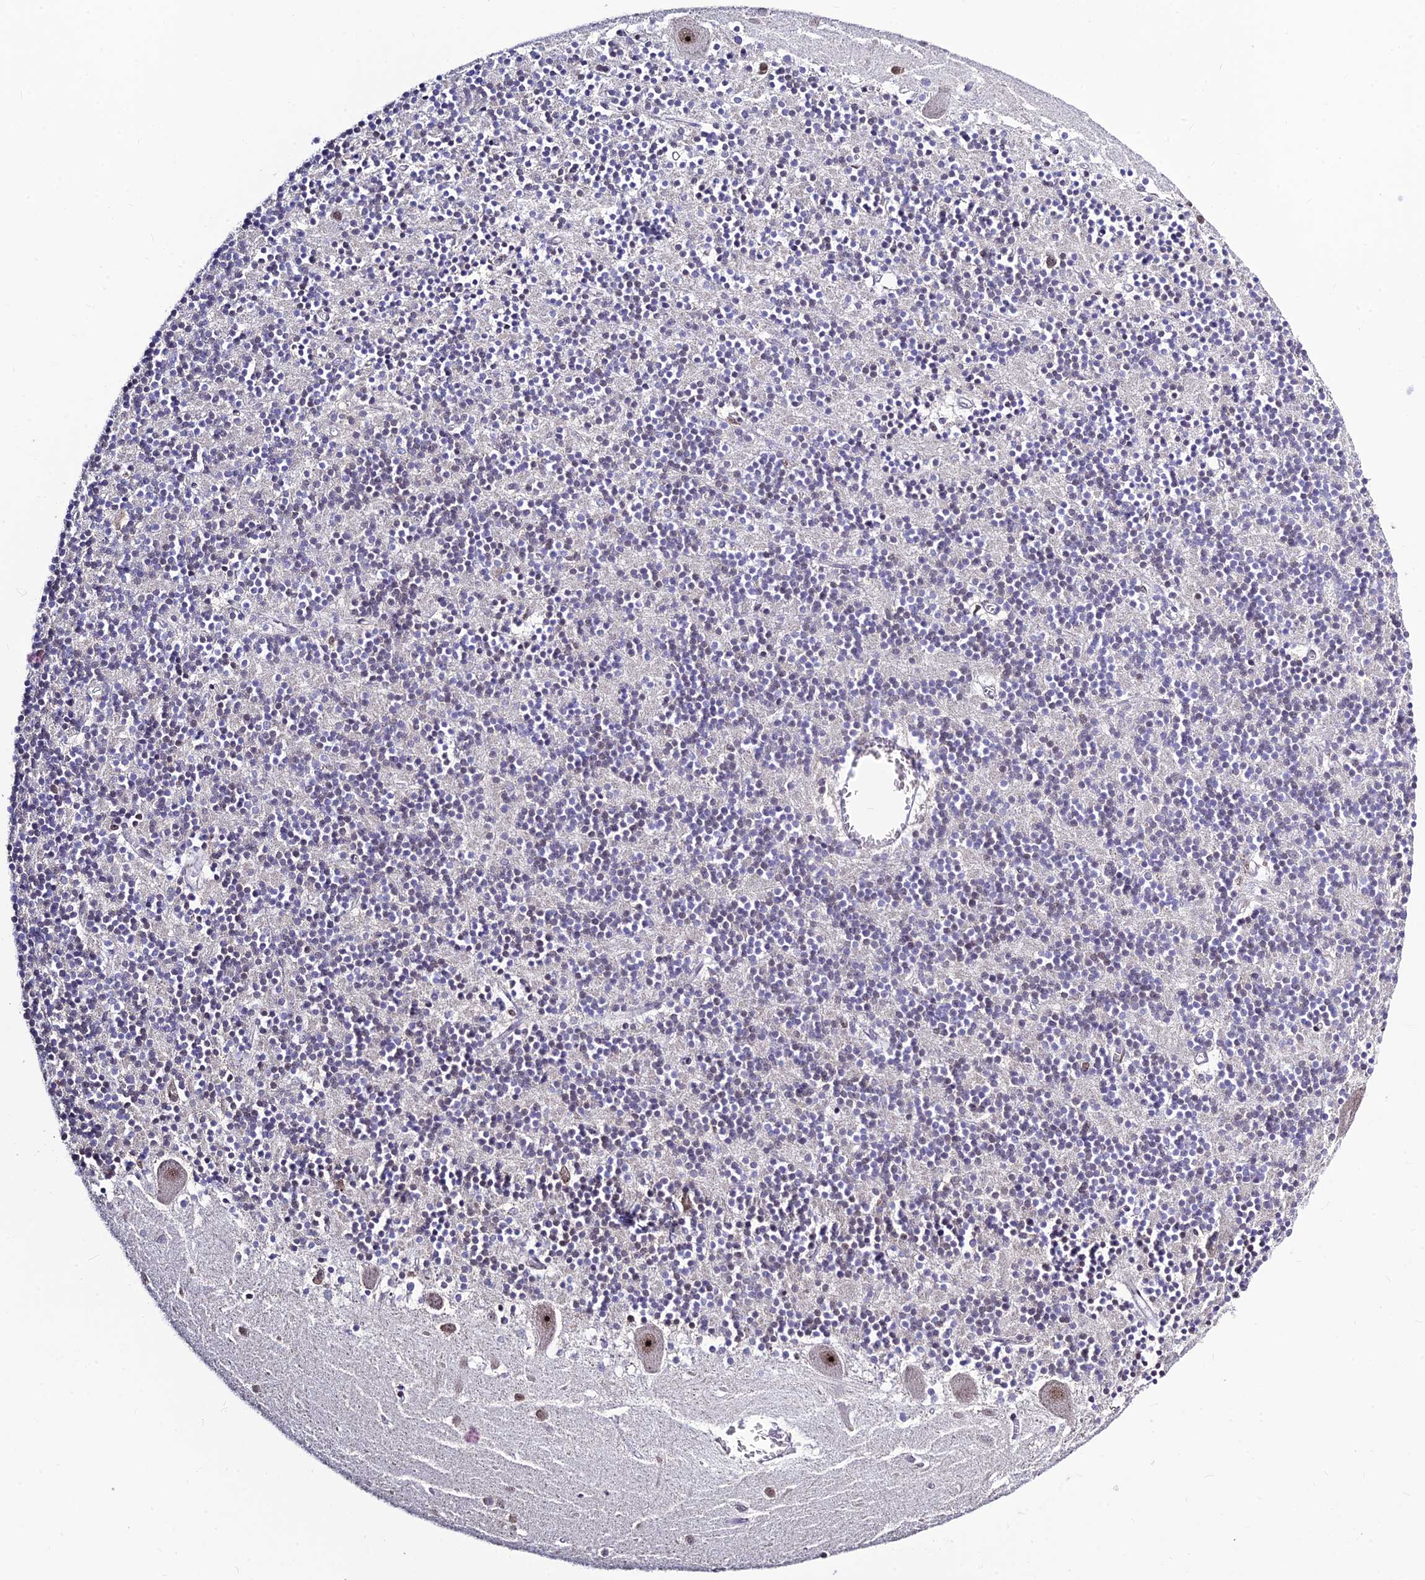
{"staining": {"intensity": "weak", "quantity": "<25%", "location": "nuclear"}, "tissue": "cerebellum", "cell_type": "Cells in granular layer", "image_type": "normal", "snomed": [{"axis": "morphology", "description": "Normal tissue, NOS"}, {"axis": "topography", "description": "Cerebellum"}], "caption": "Immunohistochemistry image of benign cerebellum: human cerebellum stained with DAB (3,3'-diaminobenzidine) shows no significant protein staining in cells in granular layer. (DAB (3,3'-diaminobenzidine) immunohistochemistry (IHC) visualized using brightfield microscopy, high magnification).", "gene": "POLR1G", "patient": {"sex": "male", "age": 54}}